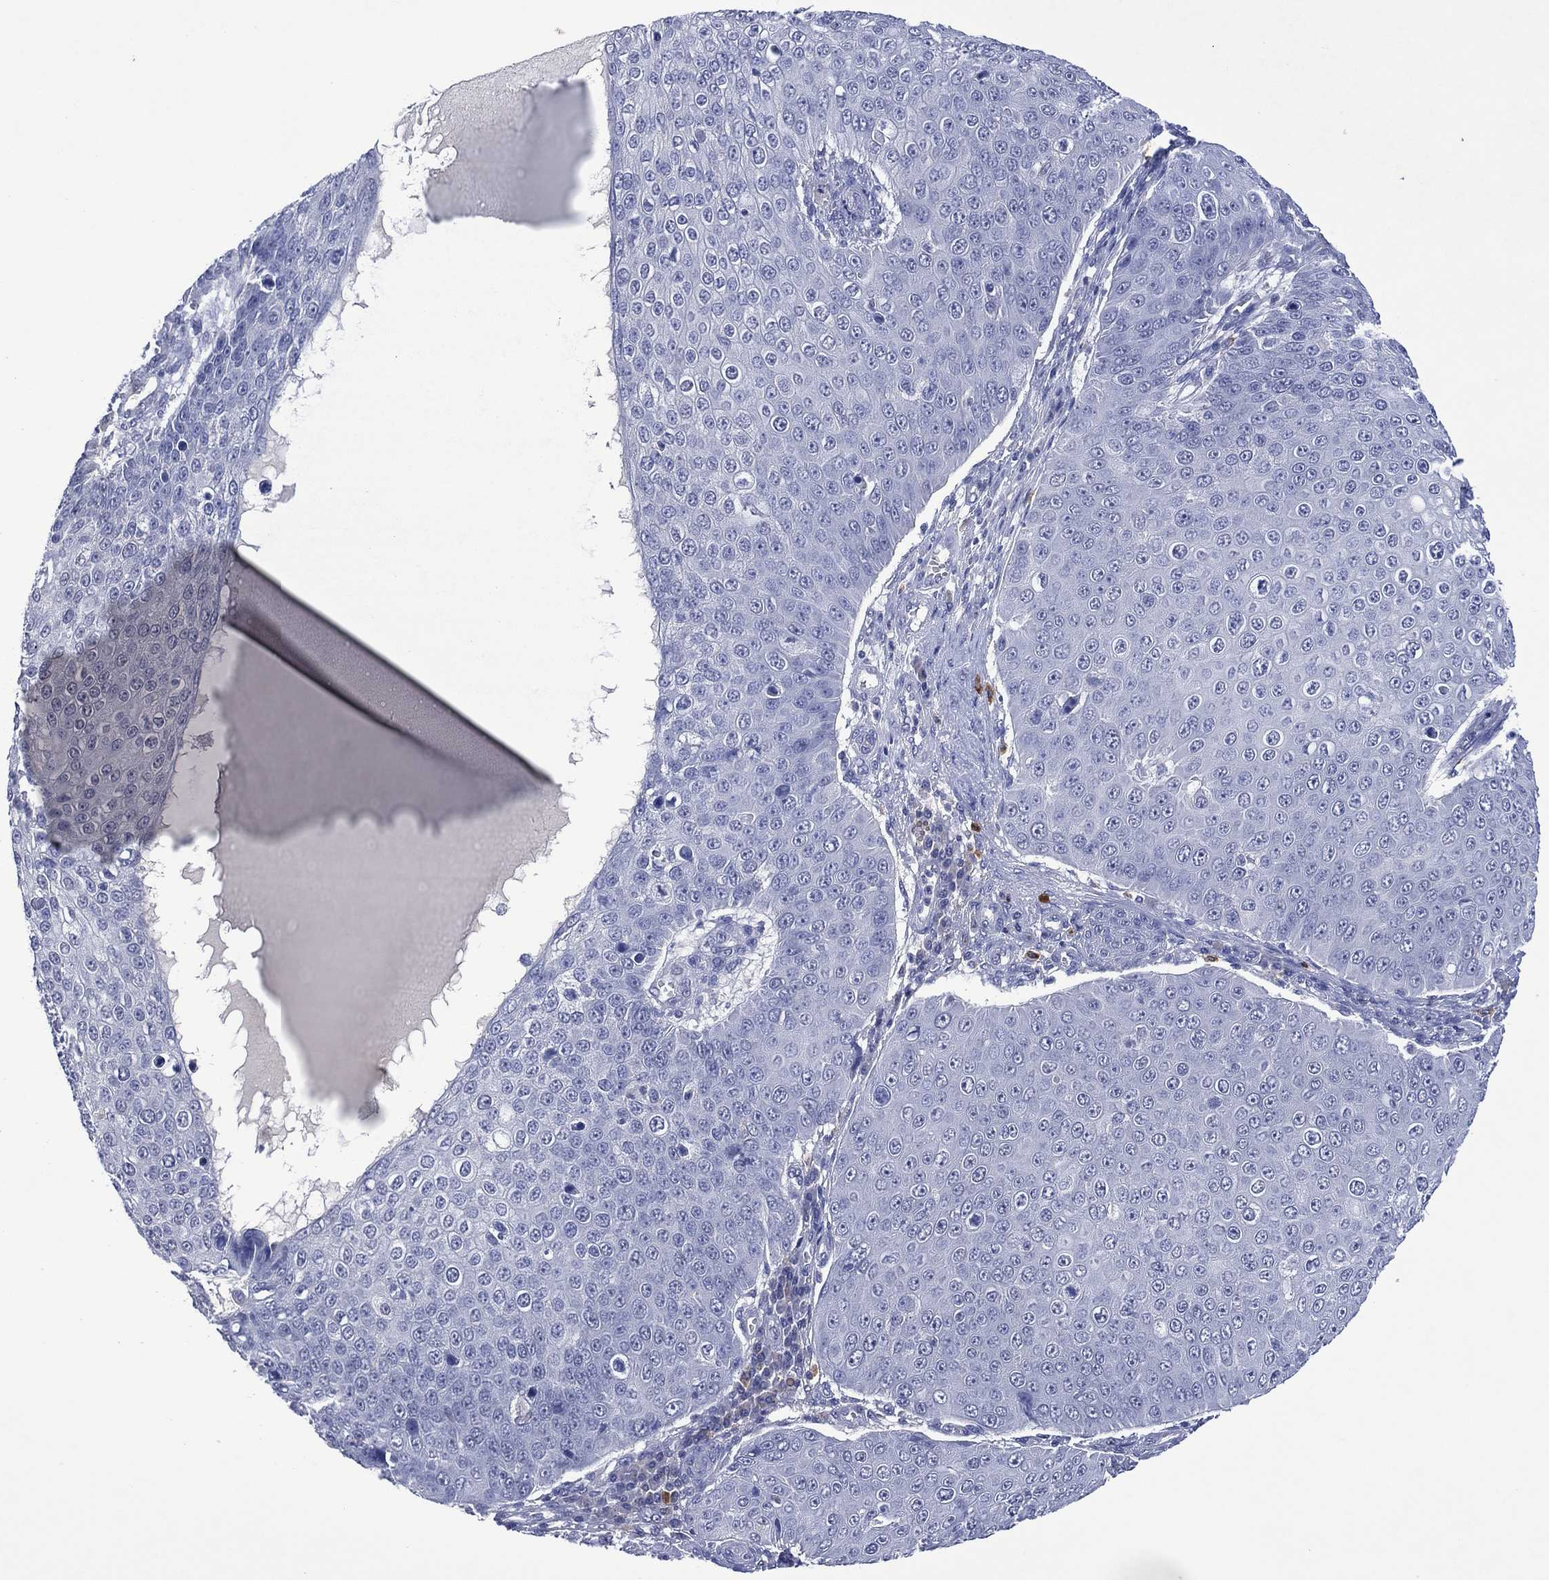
{"staining": {"intensity": "negative", "quantity": "none", "location": "none"}, "tissue": "skin cancer", "cell_type": "Tumor cells", "image_type": "cancer", "snomed": [{"axis": "morphology", "description": "Squamous cell carcinoma, NOS"}, {"axis": "topography", "description": "Skin"}], "caption": "This micrograph is of squamous cell carcinoma (skin) stained with immunohistochemistry to label a protein in brown with the nuclei are counter-stained blue. There is no expression in tumor cells. (IHC, brightfield microscopy, high magnification).", "gene": "ASB10", "patient": {"sex": "male", "age": 71}}